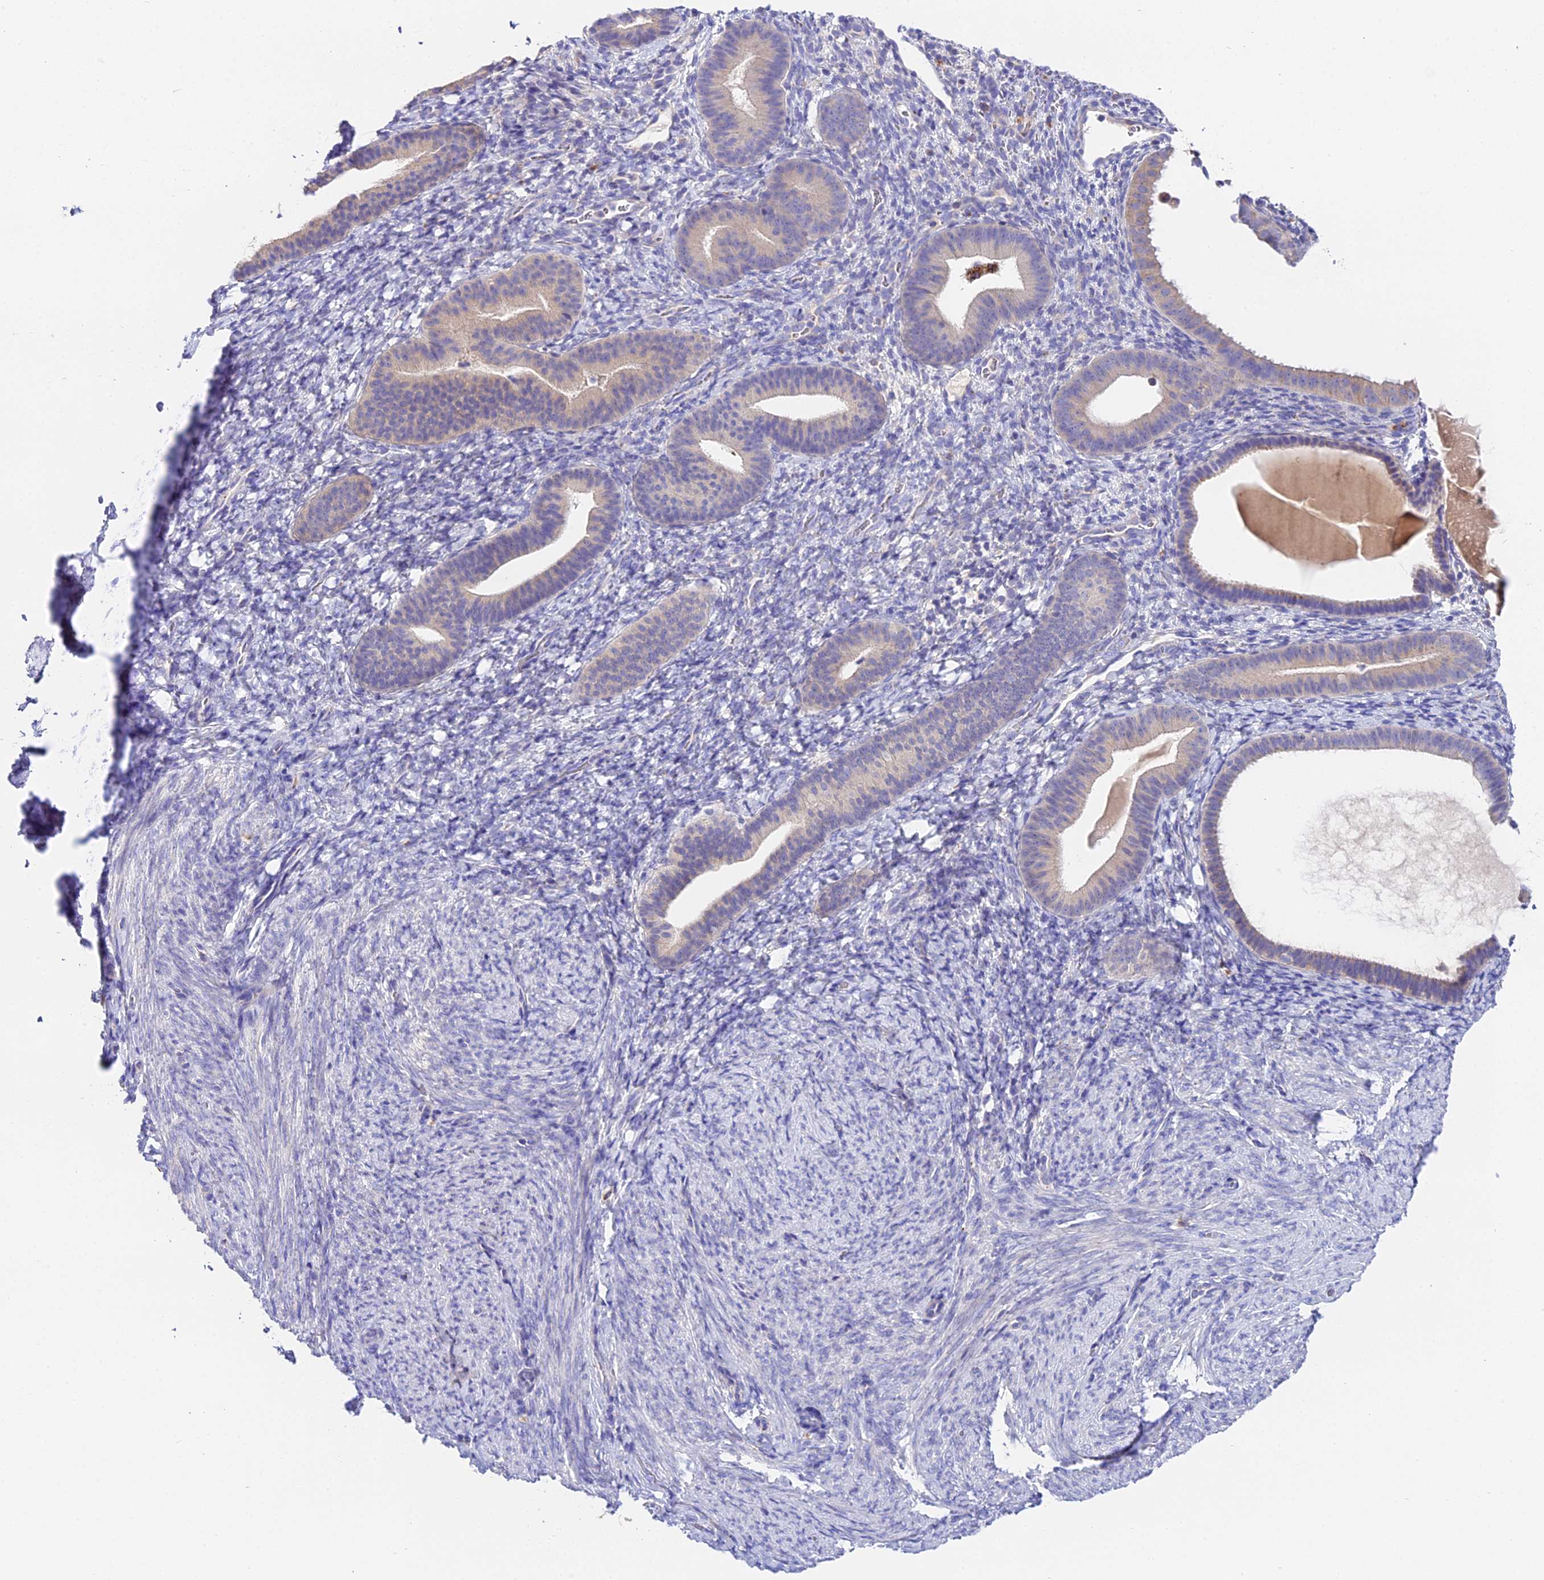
{"staining": {"intensity": "negative", "quantity": "none", "location": "none"}, "tissue": "endometrium", "cell_type": "Cells in endometrial stroma", "image_type": "normal", "snomed": [{"axis": "morphology", "description": "Normal tissue, NOS"}, {"axis": "topography", "description": "Endometrium"}], "caption": "Protein analysis of unremarkable endometrium reveals no significant staining in cells in endometrial stroma.", "gene": "LYPD6", "patient": {"sex": "female", "age": 65}}